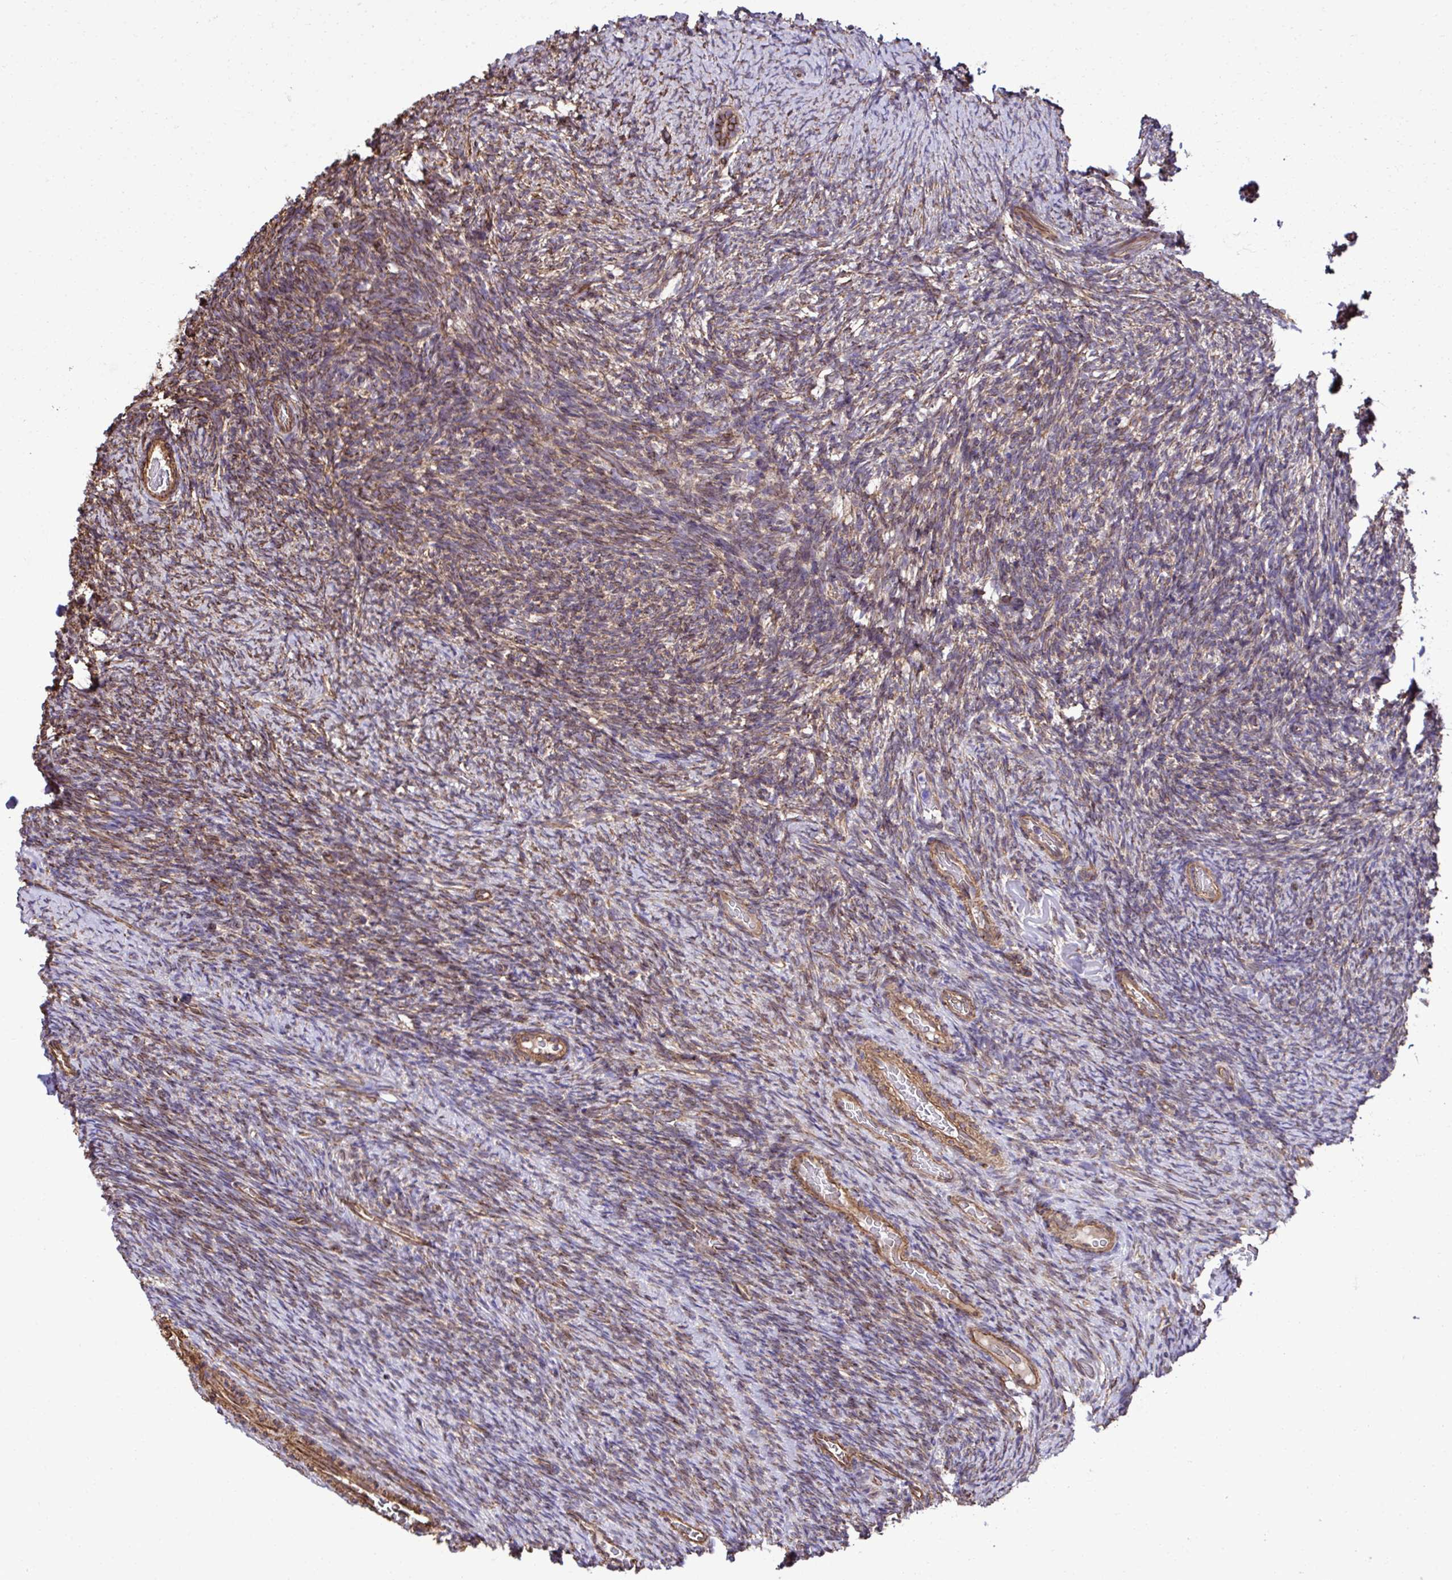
{"staining": {"intensity": "moderate", "quantity": ">75%", "location": "cytoplasmic/membranous"}, "tissue": "ovary", "cell_type": "Ovarian stroma cells", "image_type": "normal", "snomed": [{"axis": "morphology", "description": "Normal tissue, NOS"}, {"axis": "topography", "description": "Ovary"}], "caption": "IHC of unremarkable ovary reveals medium levels of moderate cytoplasmic/membranous positivity in about >75% of ovarian stroma cells. Immunohistochemistry (ihc) stains the protein in brown and the nuclei are stained blue.", "gene": "TRIM52", "patient": {"sex": "female", "age": 34}}